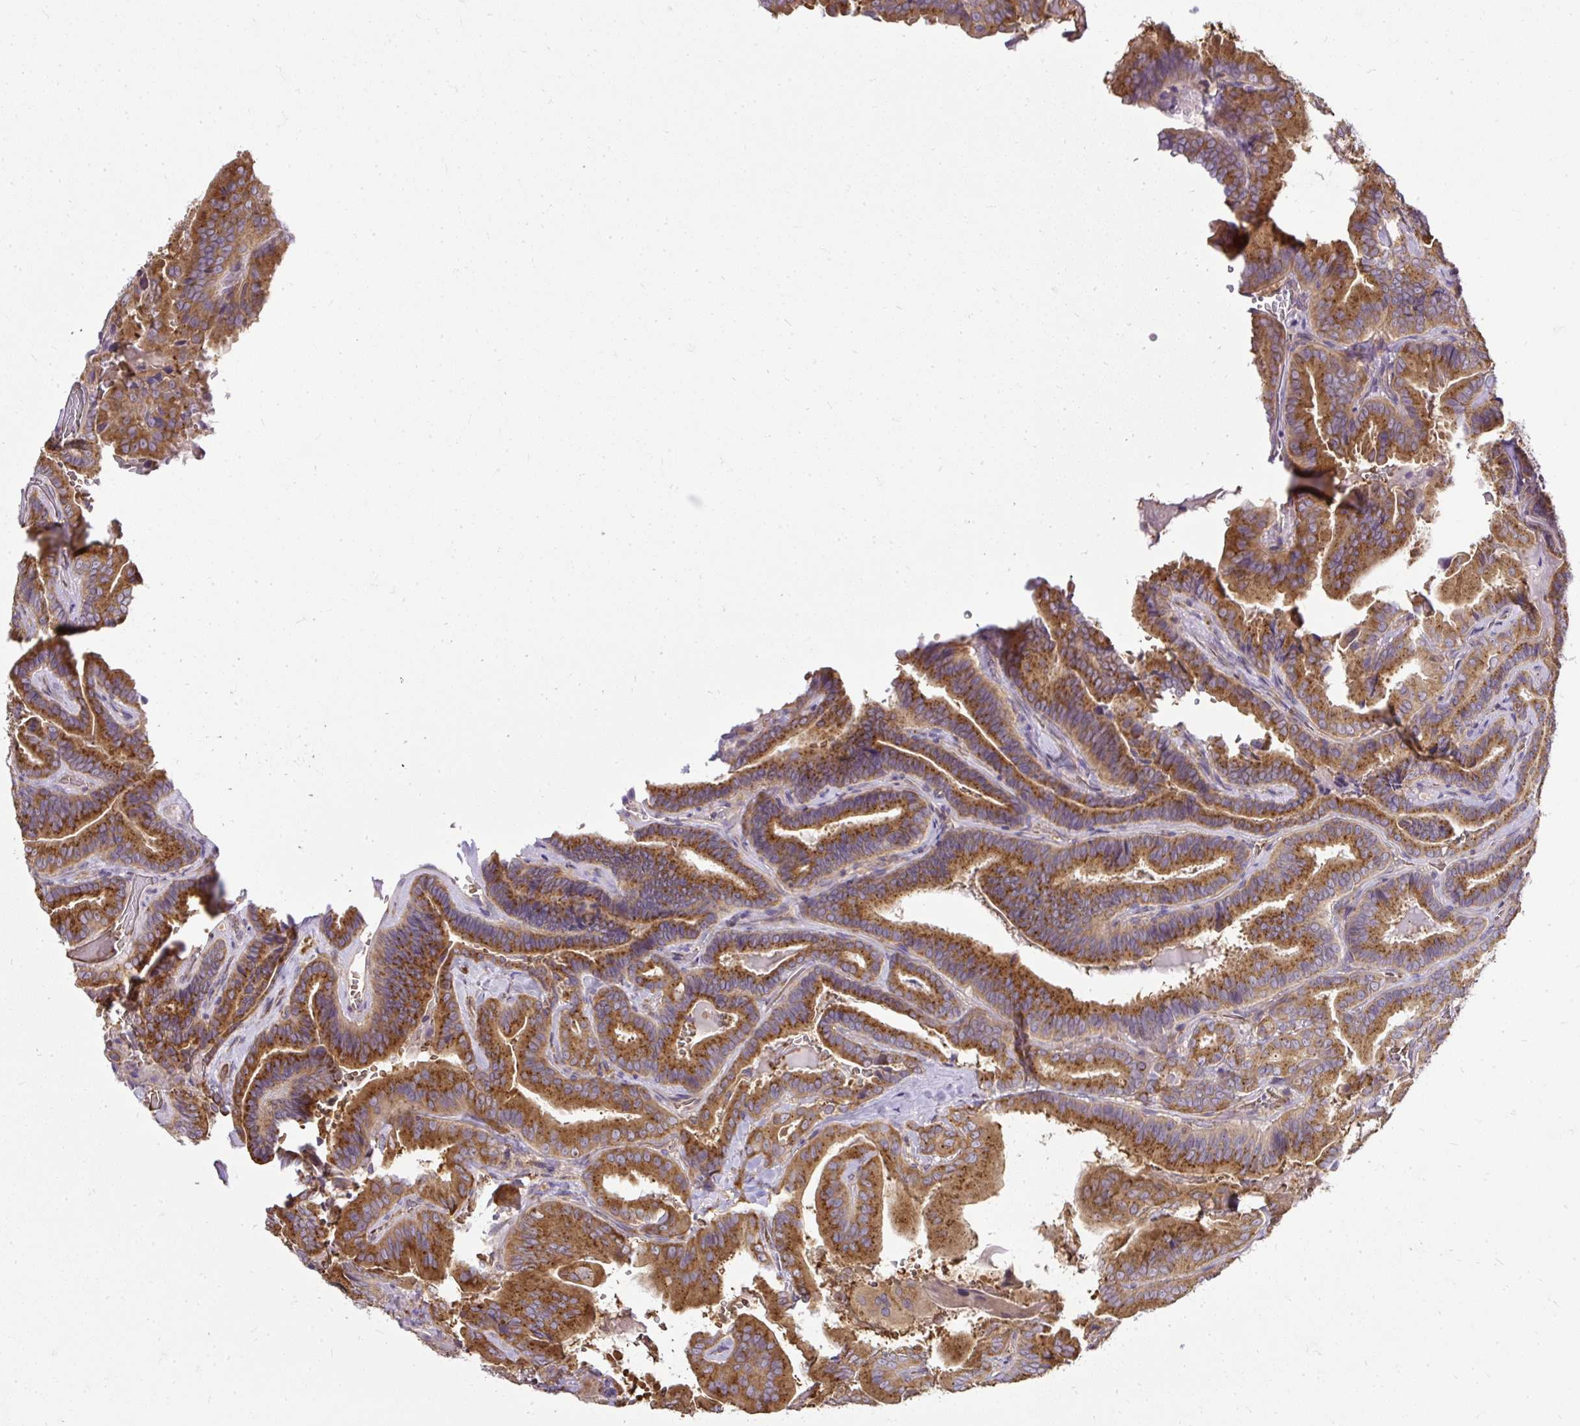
{"staining": {"intensity": "strong", "quantity": ">75%", "location": "cytoplasmic/membranous"}, "tissue": "thyroid cancer", "cell_type": "Tumor cells", "image_type": "cancer", "snomed": [{"axis": "morphology", "description": "Papillary adenocarcinoma, NOS"}, {"axis": "topography", "description": "Thyroid gland"}], "caption": "Strong cytoplasmic/membranous protein expression is present in about >75% of tumor cells in thyroid papillary adenocarcinoma. (DAB = brown stain, brightfield microscopy at high magnification).", "gene": "SMC4", "patient": {"sex": "male", "age": 61}}